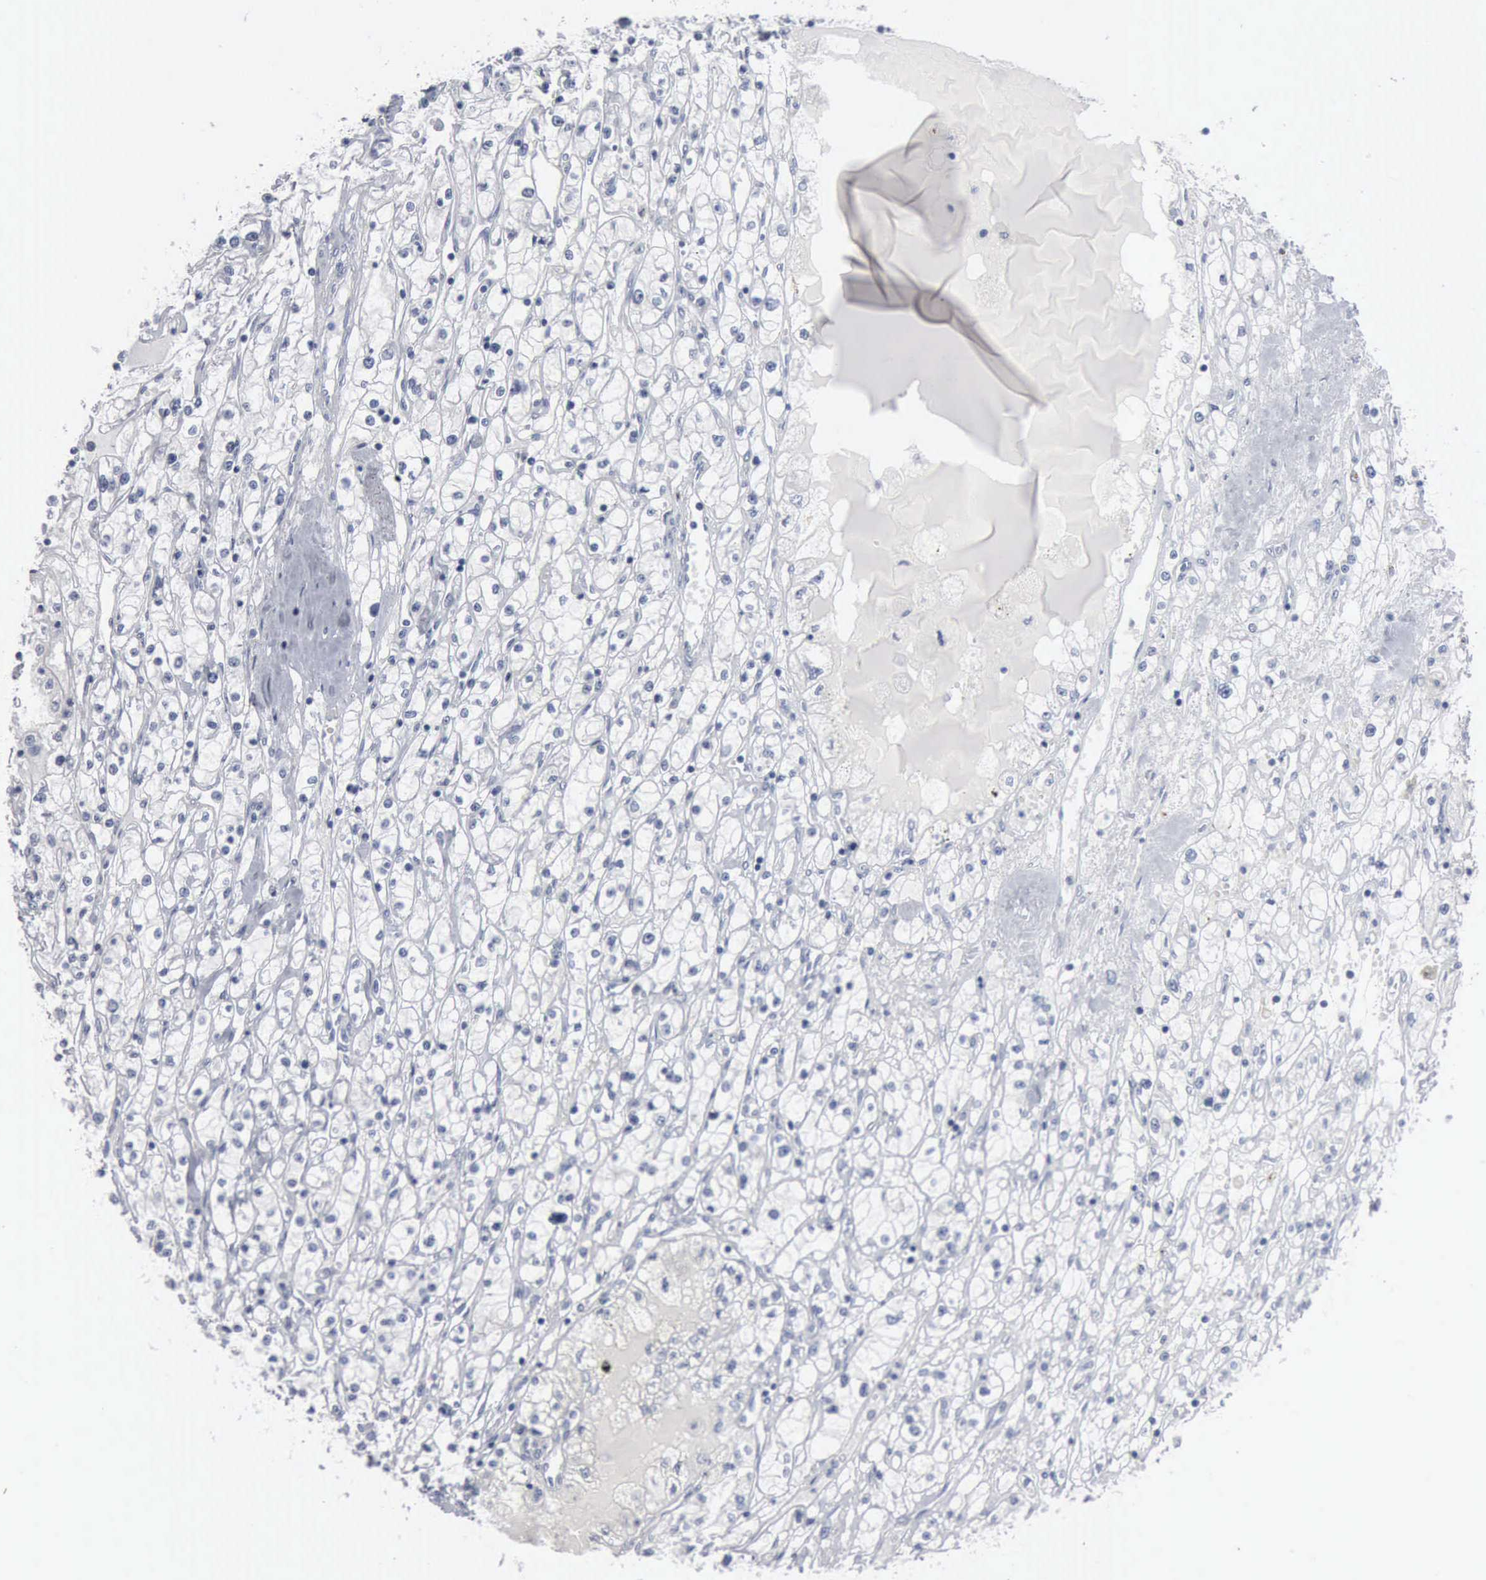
{"staining": {"intensity": "negative", "quantity": "none", "location": "none"}, "tissue": "renal cancer", "cell_type": "Tumor cells", "image_type": "cancer", "snomed": [{"axis": "morphology", "description": "Adenocarcinoma, NOS"}, {"axis": "topography", "description": "Kidney"}], "caption": "High magnification brightfield microscopy of renal cancer (adenocarcinoma) stained with DAB (3,3'-diaminobenzidine) (brown) and counterstained with hematoxylin (blue): tumor cells show no significant positivity.", "gene": "DMD", "patient": {"sex": "male", "age": 56}}